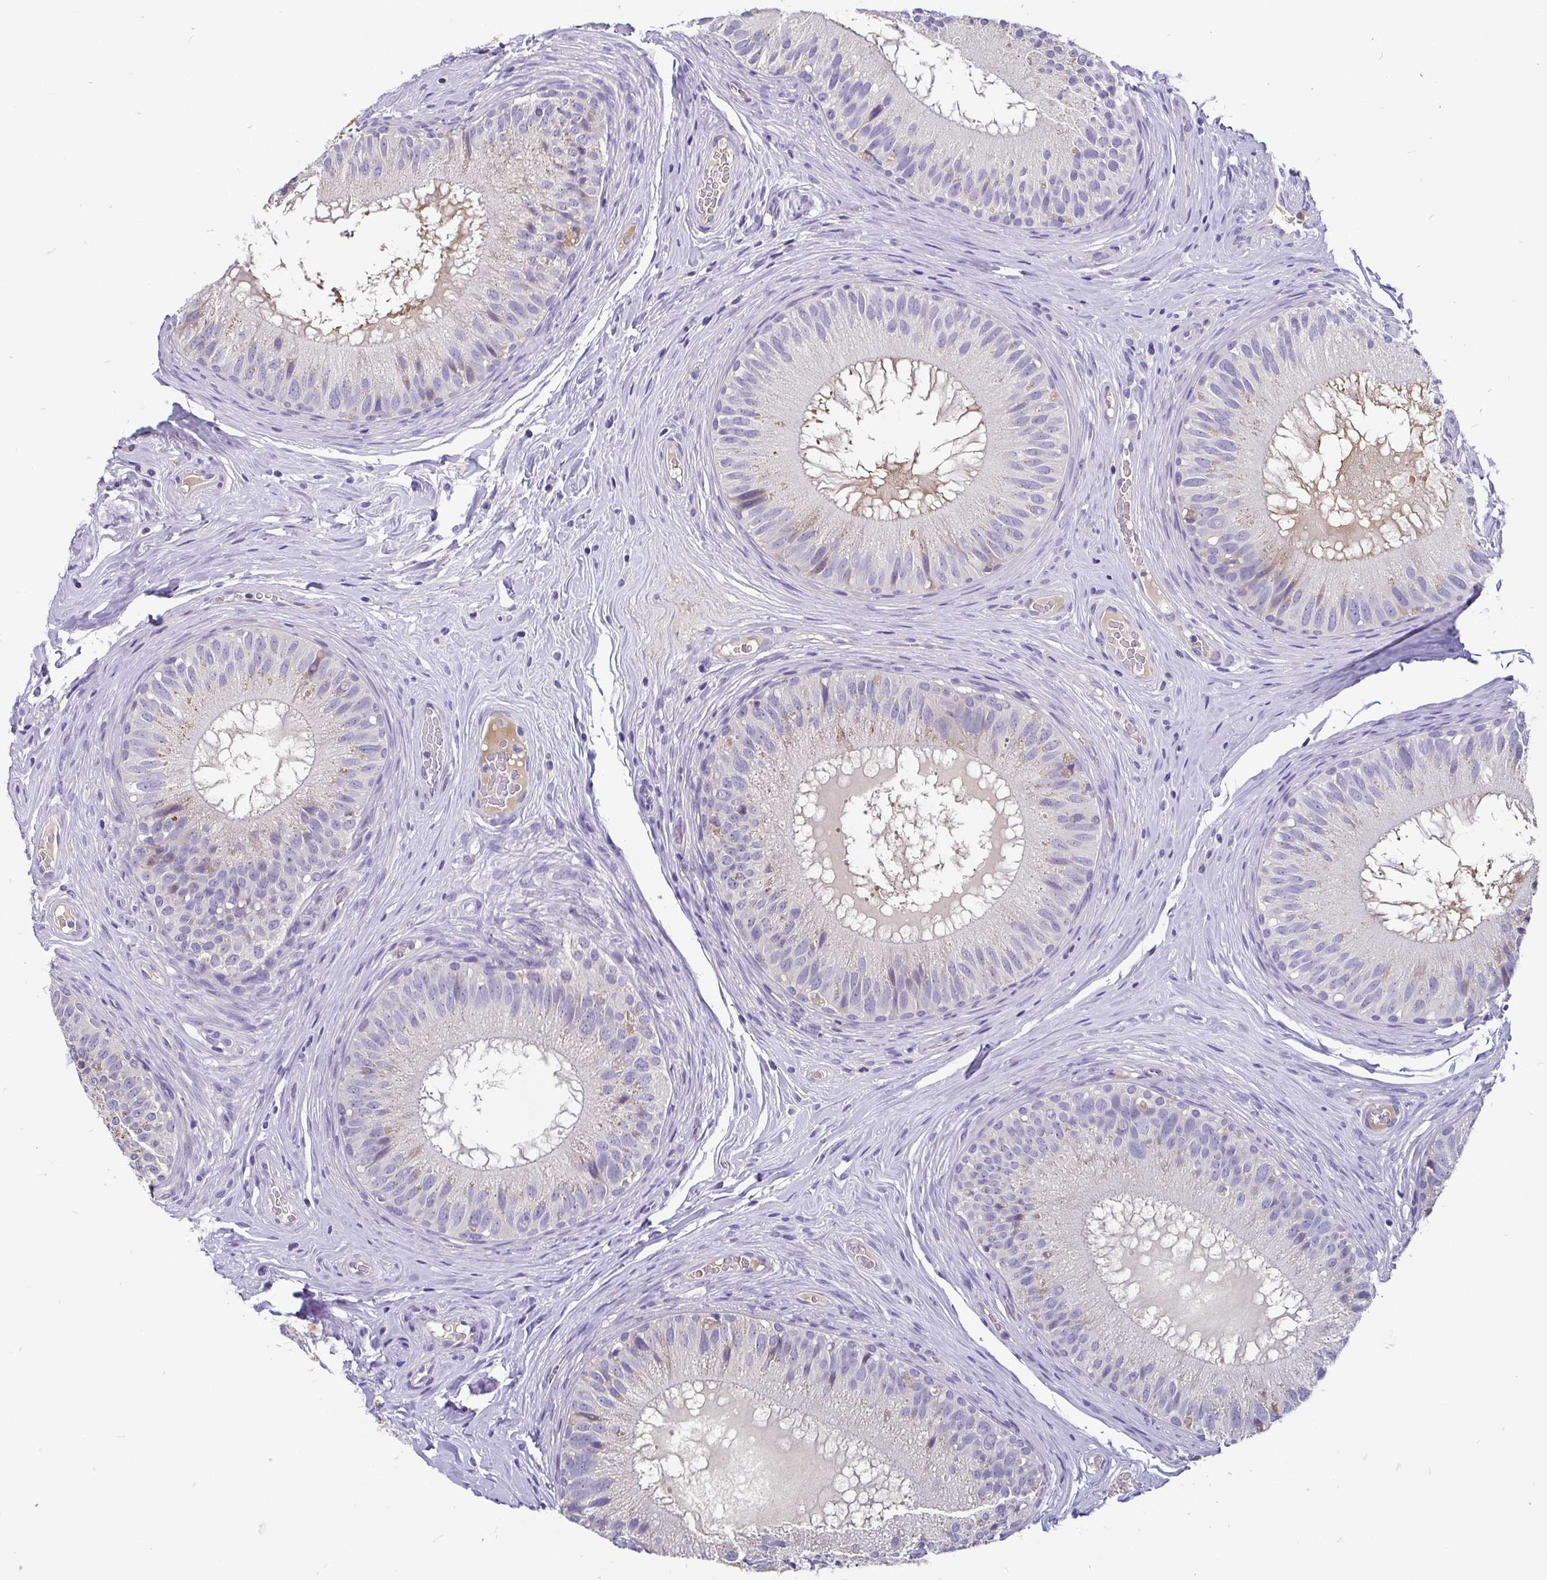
{"staining": {"intensity": "negative", "quantity": "none", "location": "none"}, "tissue": "epididymis", "cell_type": "Glandular cells", "image_type": "normal", "snomed": [{"axis": "morphology", "description": "Normal tissue, NOS"}, {"axis": "topography", "description": "Epididymis"}], "caption": "Immunohistochemistry image of benign human epididymis stained for a protein (brown), which demonstrates no expression in glandular cells. (Stains: DAB (3,3'-diaminobenzidine) immunohistochemistry (IHC) with hematoxylin counter stain, Microscopy: brightfield microscopy at high magnification).", "gene": "ADAMTS6", "patient": {"sex": "male", "age": 34}}